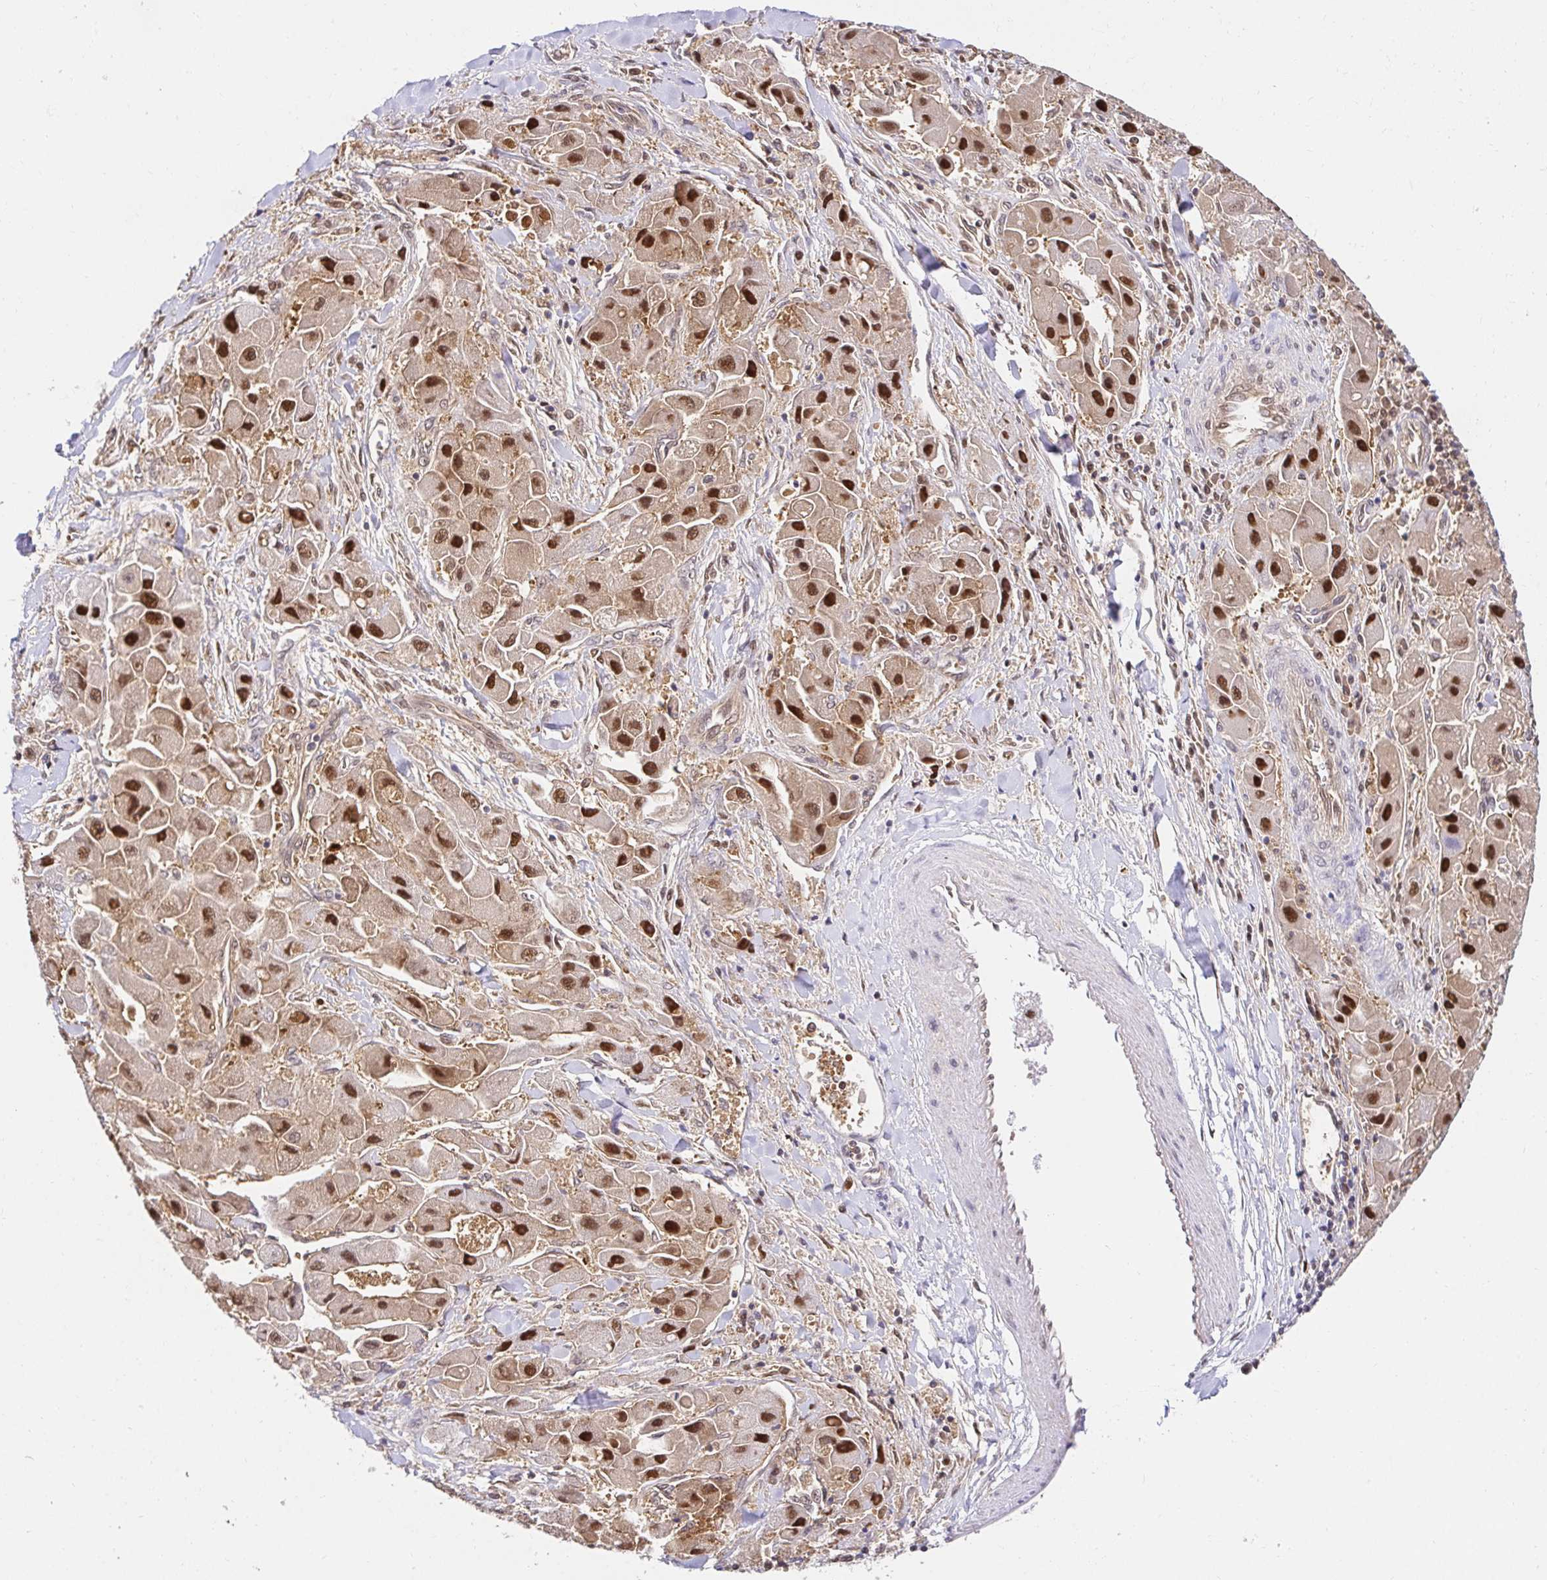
{"staining": {"intensity": "strong", "quantity": ">75%", "location": "cytoplasmic/membranous,nuclear"}, "tissue": "liver cancer", "cell_type": "Tumor cells", "image_type": "cancer", "snomed": [{"axis": "morphology", "description": "Carcinoma, Hepatocellular, NOS"}, {"axis": "topography", "description": "Liver"}], "caption": "This histopathology image demonstrates IHC staining of human liver hepatocellular carcinoma, with high strong cytoplasmic/membranous and nuclear positivity in about >75% of tumor cells.", "gene": "PSMA4", "patient": {"sex": "male", "age": 24}}